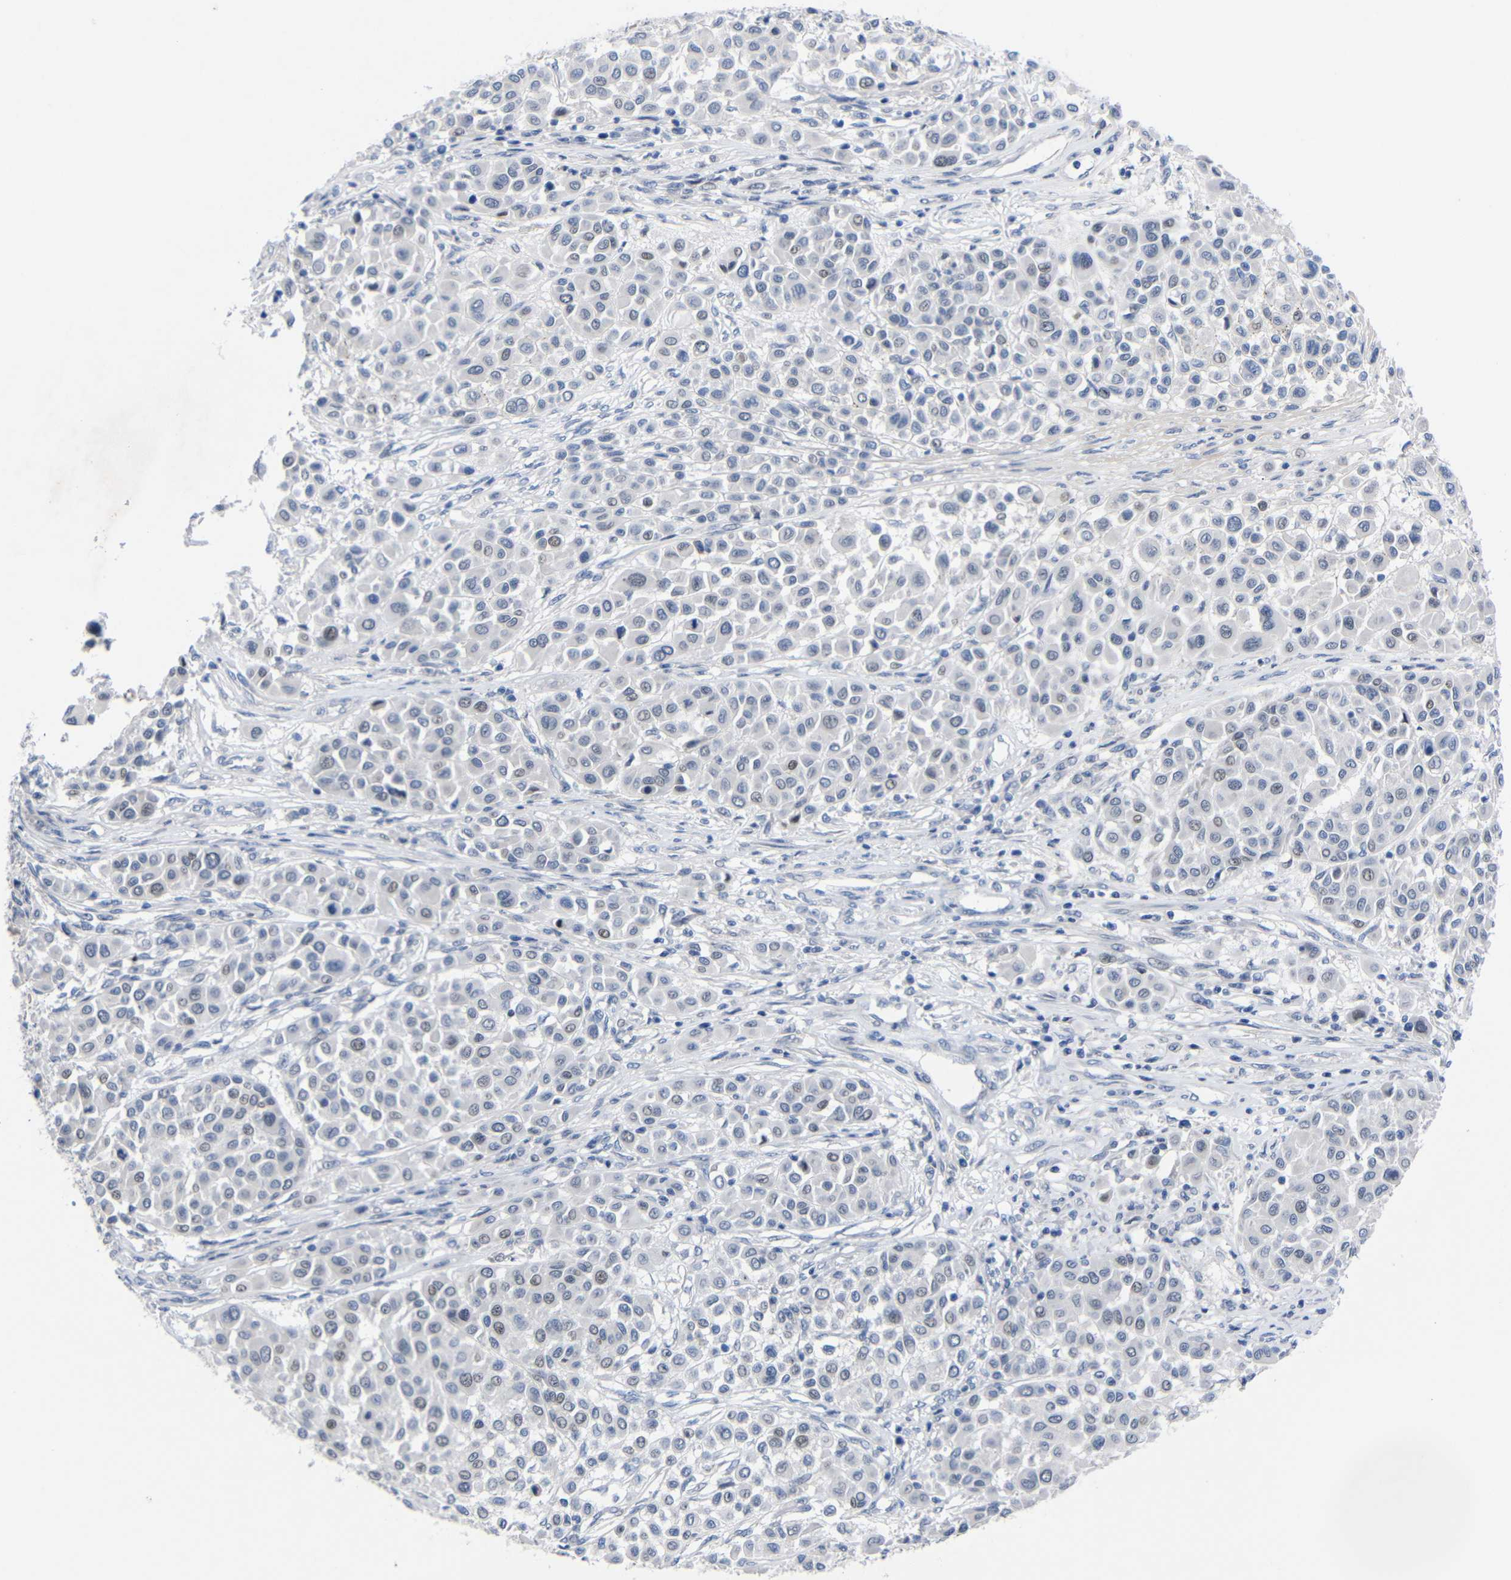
{"staining": {"intensity": "weak", "quantity": "<25%", "location": "nuclear"}, "tissue": "melanoma", "cell_type": "Tumor cells", "image_type": "cancer", "snomed": [{"axis": "morphology", "description": "Malignant melanoma, Metastatic site"}, {"axis": "topography", "description": "Soft tissue"}], "caption": "A high-resolution micrograph shows IHC staining of malignant melanoma (metastatic site), which exhibits no significant positivity in tumor cells.", "gene": "CMTM1", "patient": {"sex": "male", "age": 41}}